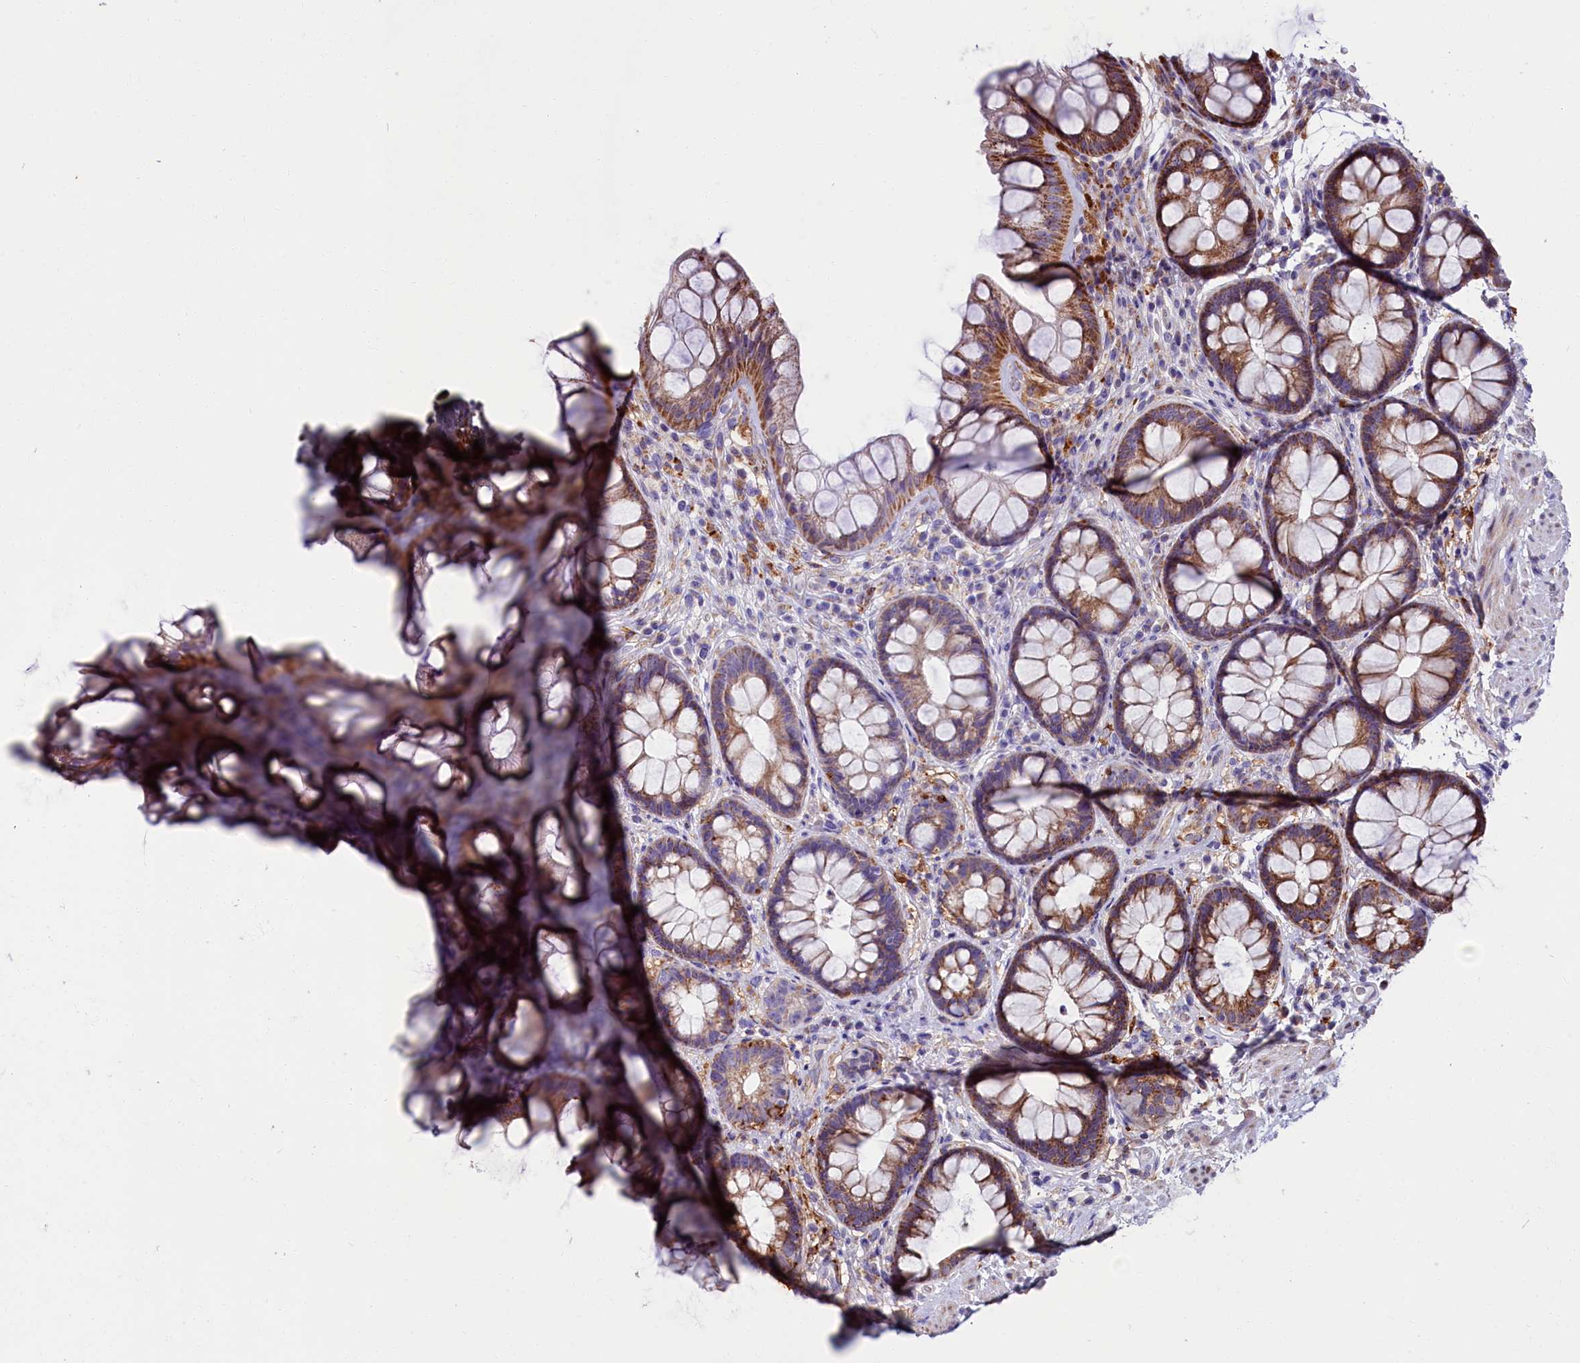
{"staining": {"intensity": "moderate", "quantity": ">75%", "location": "cytoplasmic/membranous"}, "tissue": "rectum", "cell_type": "Glandular cells", "image_type": "normal", "snomed": [{"axis": "morphology", "description": "Normal tissue, NOS"}, {"axis": "topography", "description": "Rectum"}], "caption": "The photomicrograph demonstrates immunohistochemical staining of unremarkable rectum. There is moderate cytoplasmic/membranous expression is appreciated in about >75% of glandular cells.", "gene": "IL20RA", "patient": {"sex": "male", "age": 74}}